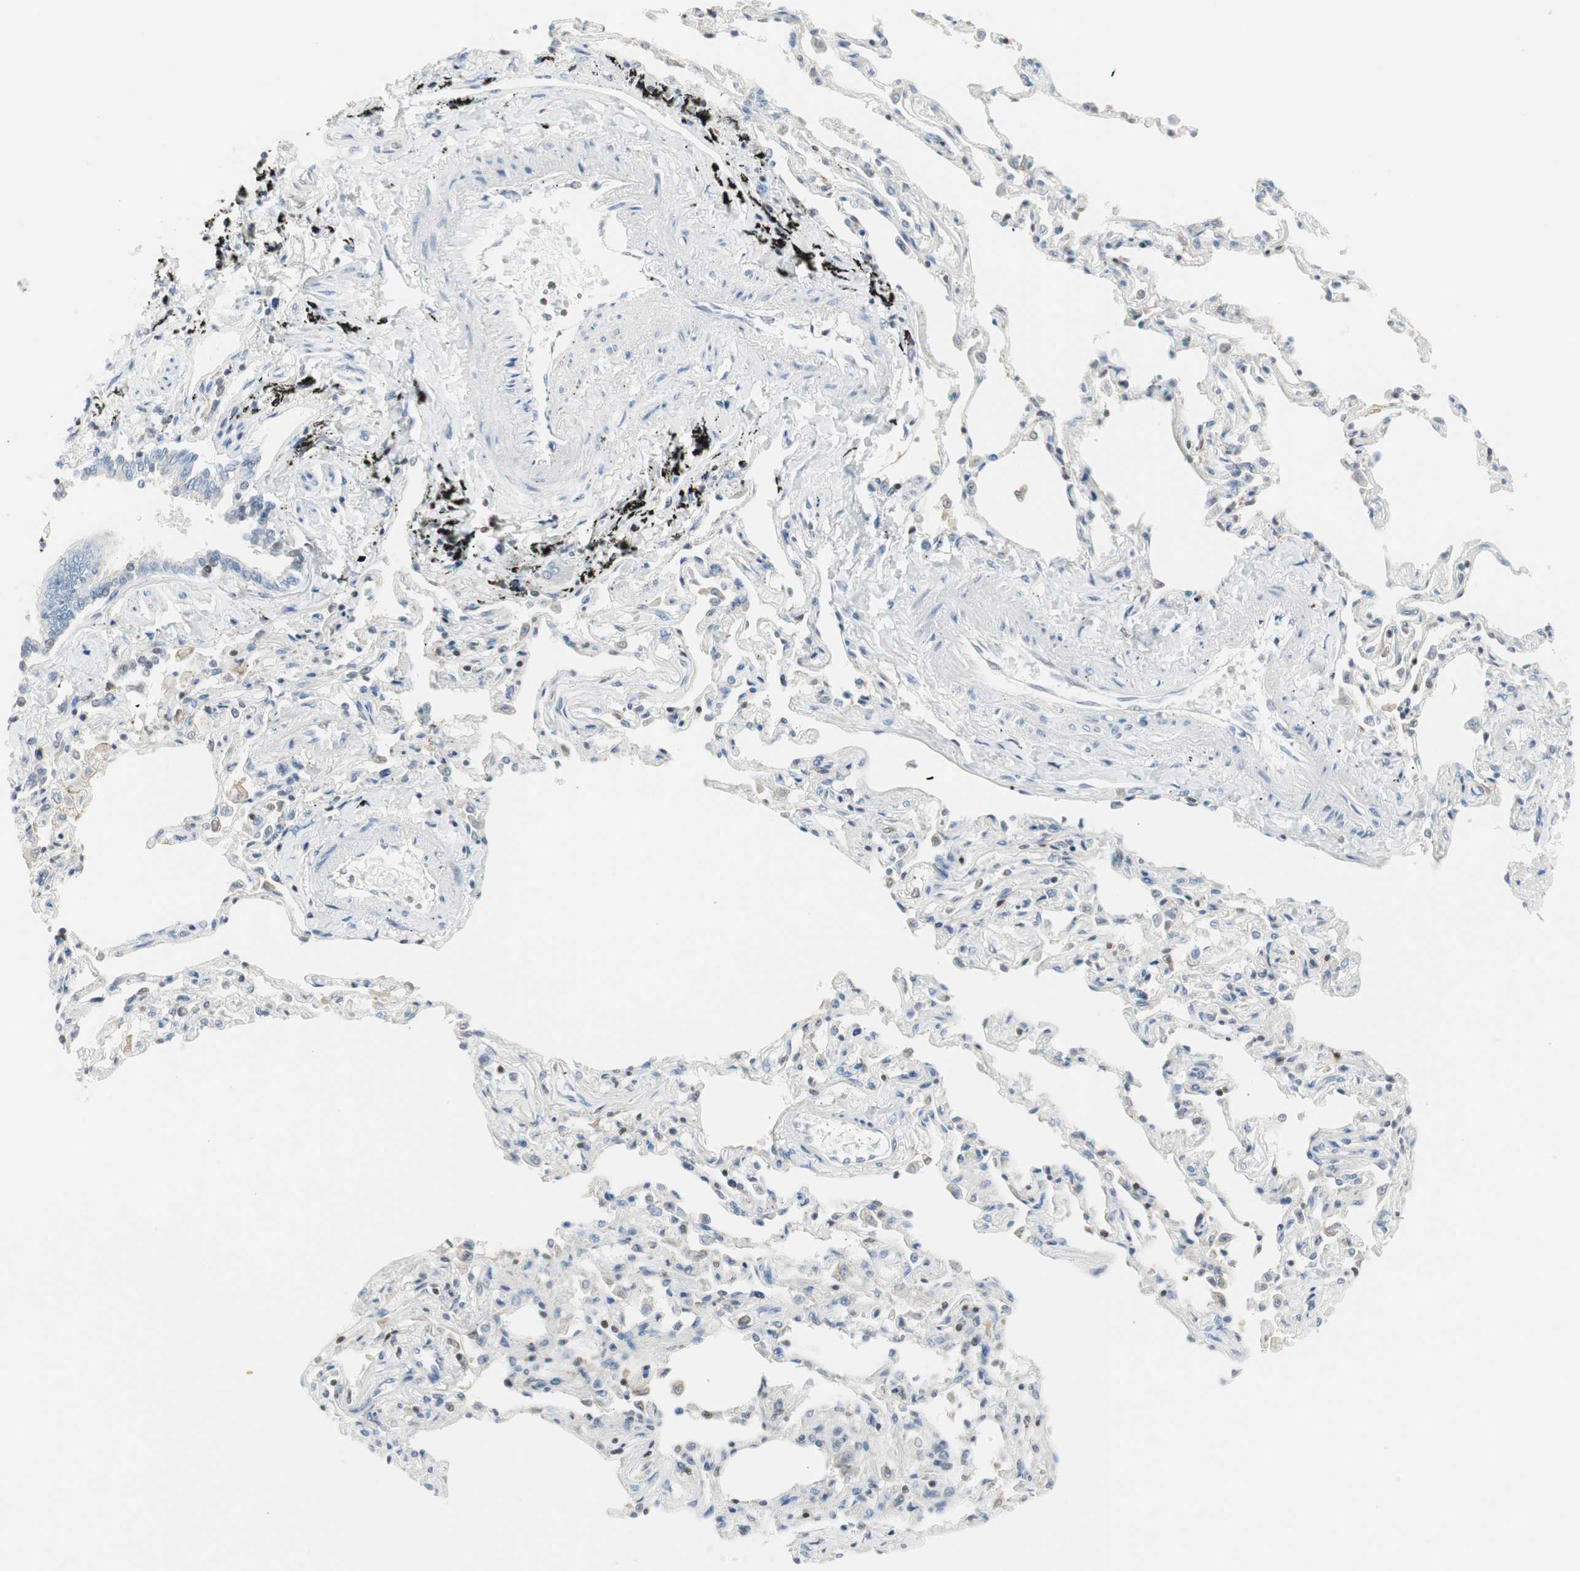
{"staining": {"intensity": "moderate", "quantity": ">75%", "location": "cytoplasmic/membranous"}, "tissue": "bronchus", "cell_type": "Respiratory epithelial cells", "image_type": "normal", "snomed": [{"axis": "morphology", "description": "Normal tissue, NOS"}, {"axis": "topography", "description": "Lung"}], "caption": "Immunohistochemical staining of unremarkable bronchus exhibits moderate cytoplasmic/membranous protein staining in about >75% of respiratory epithelial cells.", "gene": "PPP1CA", "patient": {"sex": "male", "age": 64}}